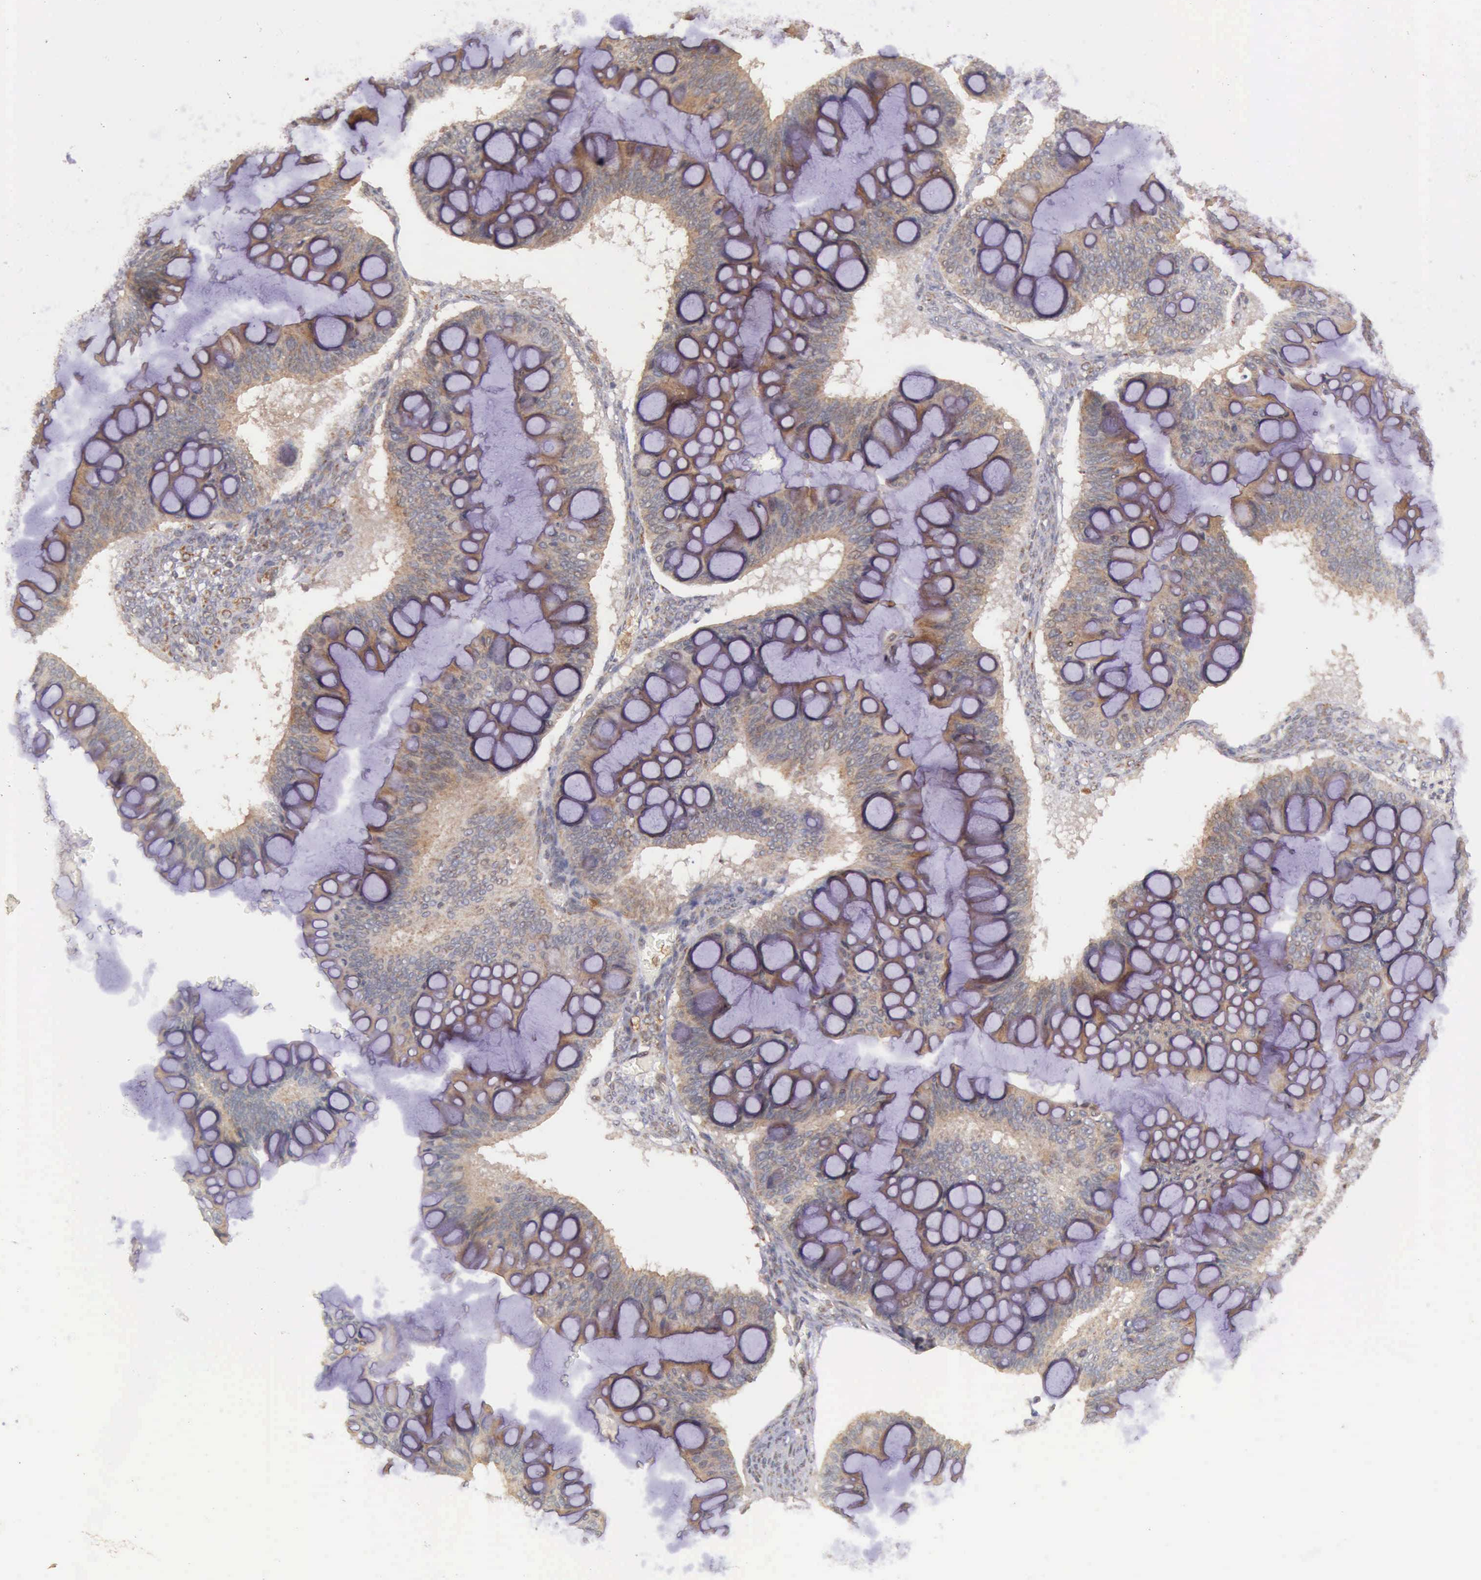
{"staining": {"intensity": "moderate", "quantity": ">75%", "location": "cytoplasmic/membranous"}, "tissue": "ovarian cancer", "cell_type": "Tumor cells", "image_type": "cancer", "snomed": [{"axis": "morphology", "description": "Cystadenocarcinoma, mucinous, NOS"}, {"axis": "topography", "description": "Ovary"}], "caption": "The photomicrograph demonstrates a brown stain indicating the presence of a protein in the cytoplasmic/membranous of tumor cells in ovarian cancer (mucinous cystadenocarcinoma).", "gene": "ARMCX3", "patient": {"sex": "female", "age": 73}}